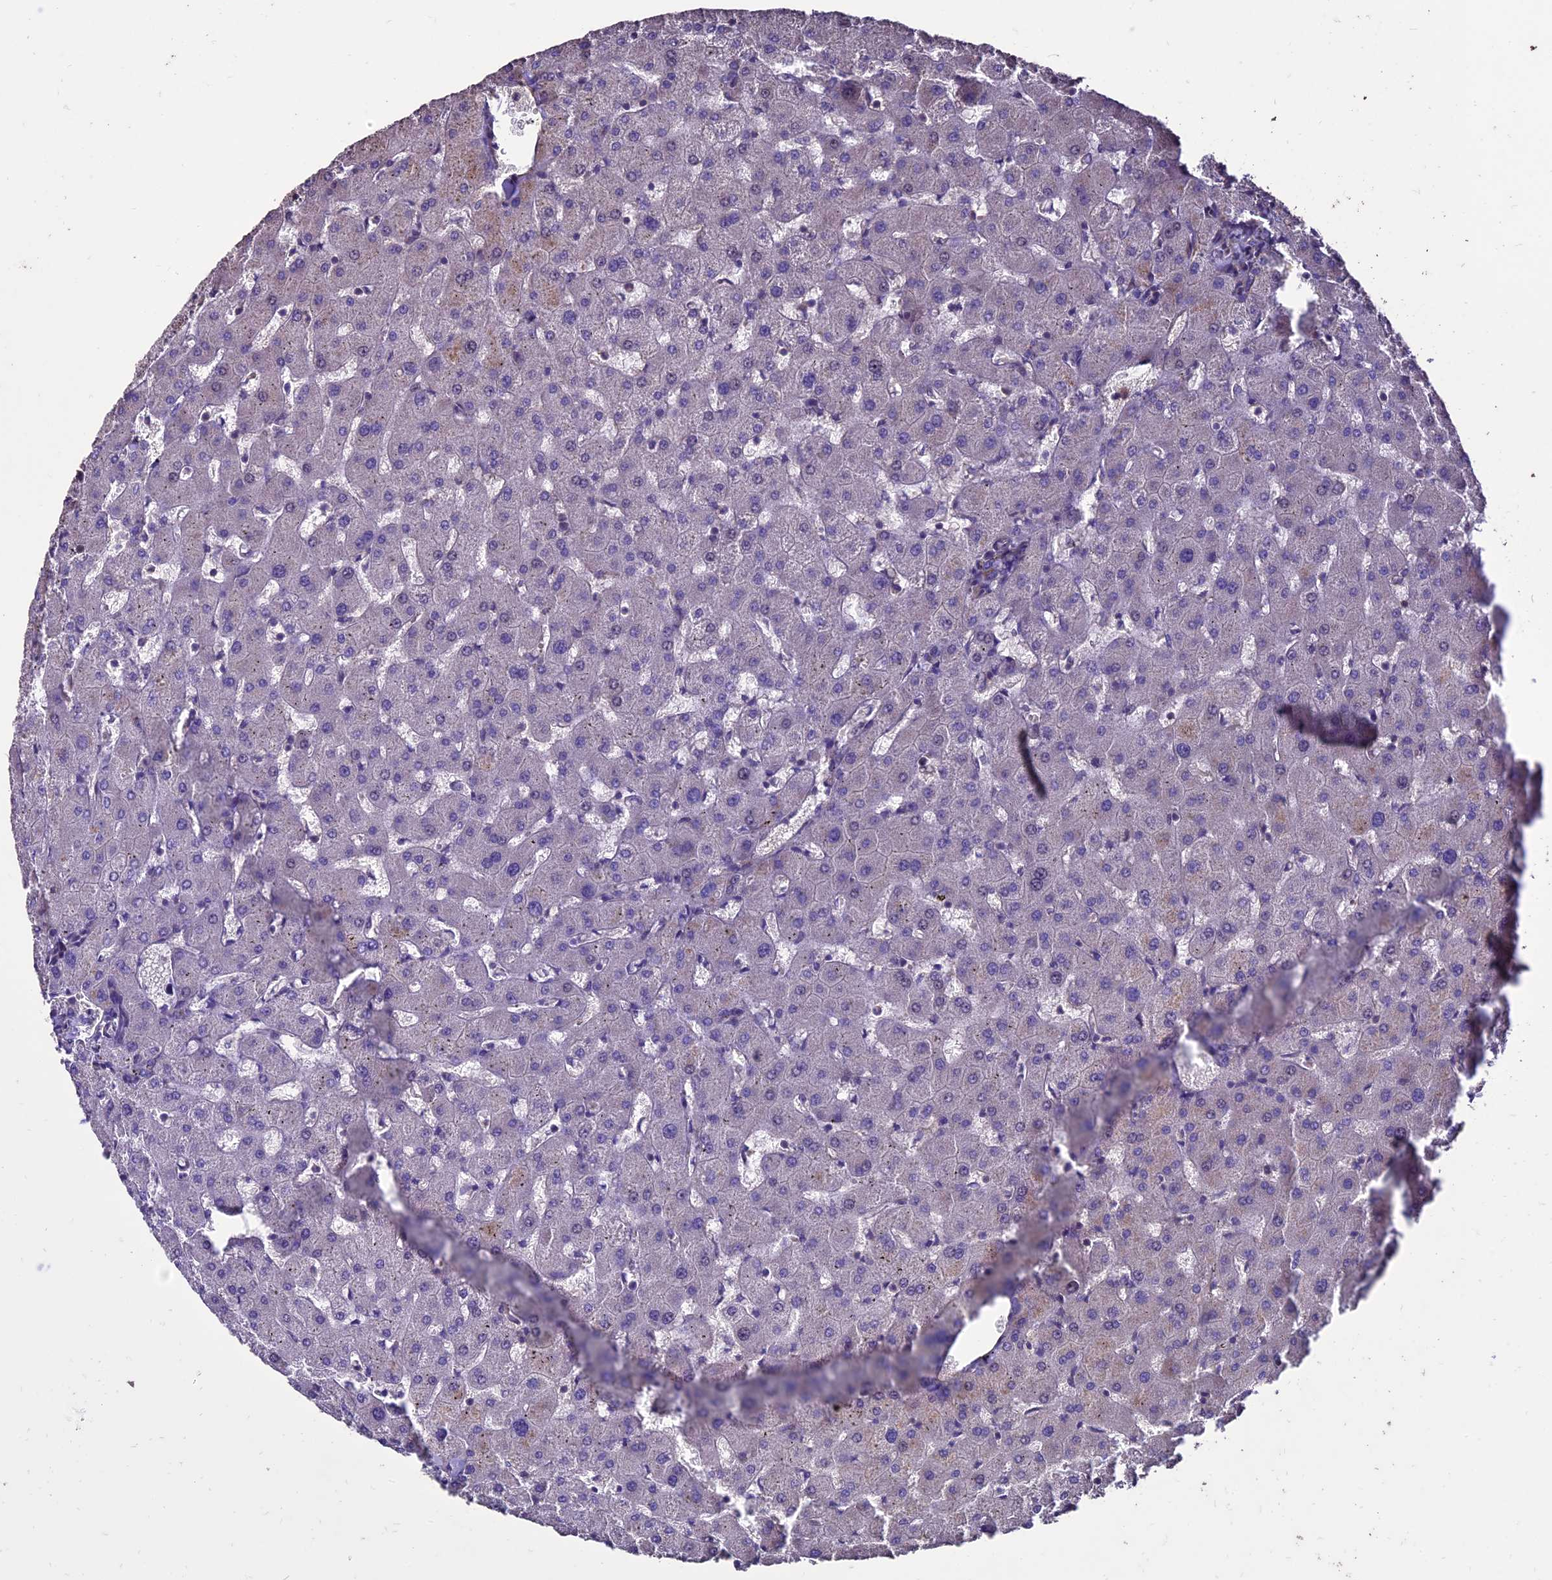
{"staining": {"intensity": "moderate", "quantity": "<25%", "location": "cytoplasmic/membranous"}, "tissue": "liver", "cell_type": "Cholangiocytes", "image_type": "normal", "snomed": [{"axis": "morphology", "description": "Normal tissue, NOS"}, {"axis": "topography", "description": "Liver"}], "caption": "Moderate cytoplasmic/membranous expression for a protein is present in about <25% of cholangiocytes of normal liver using immunohistochemistry.", "gene": "USB1", "patient": {"sex": "female", "age": 63}}